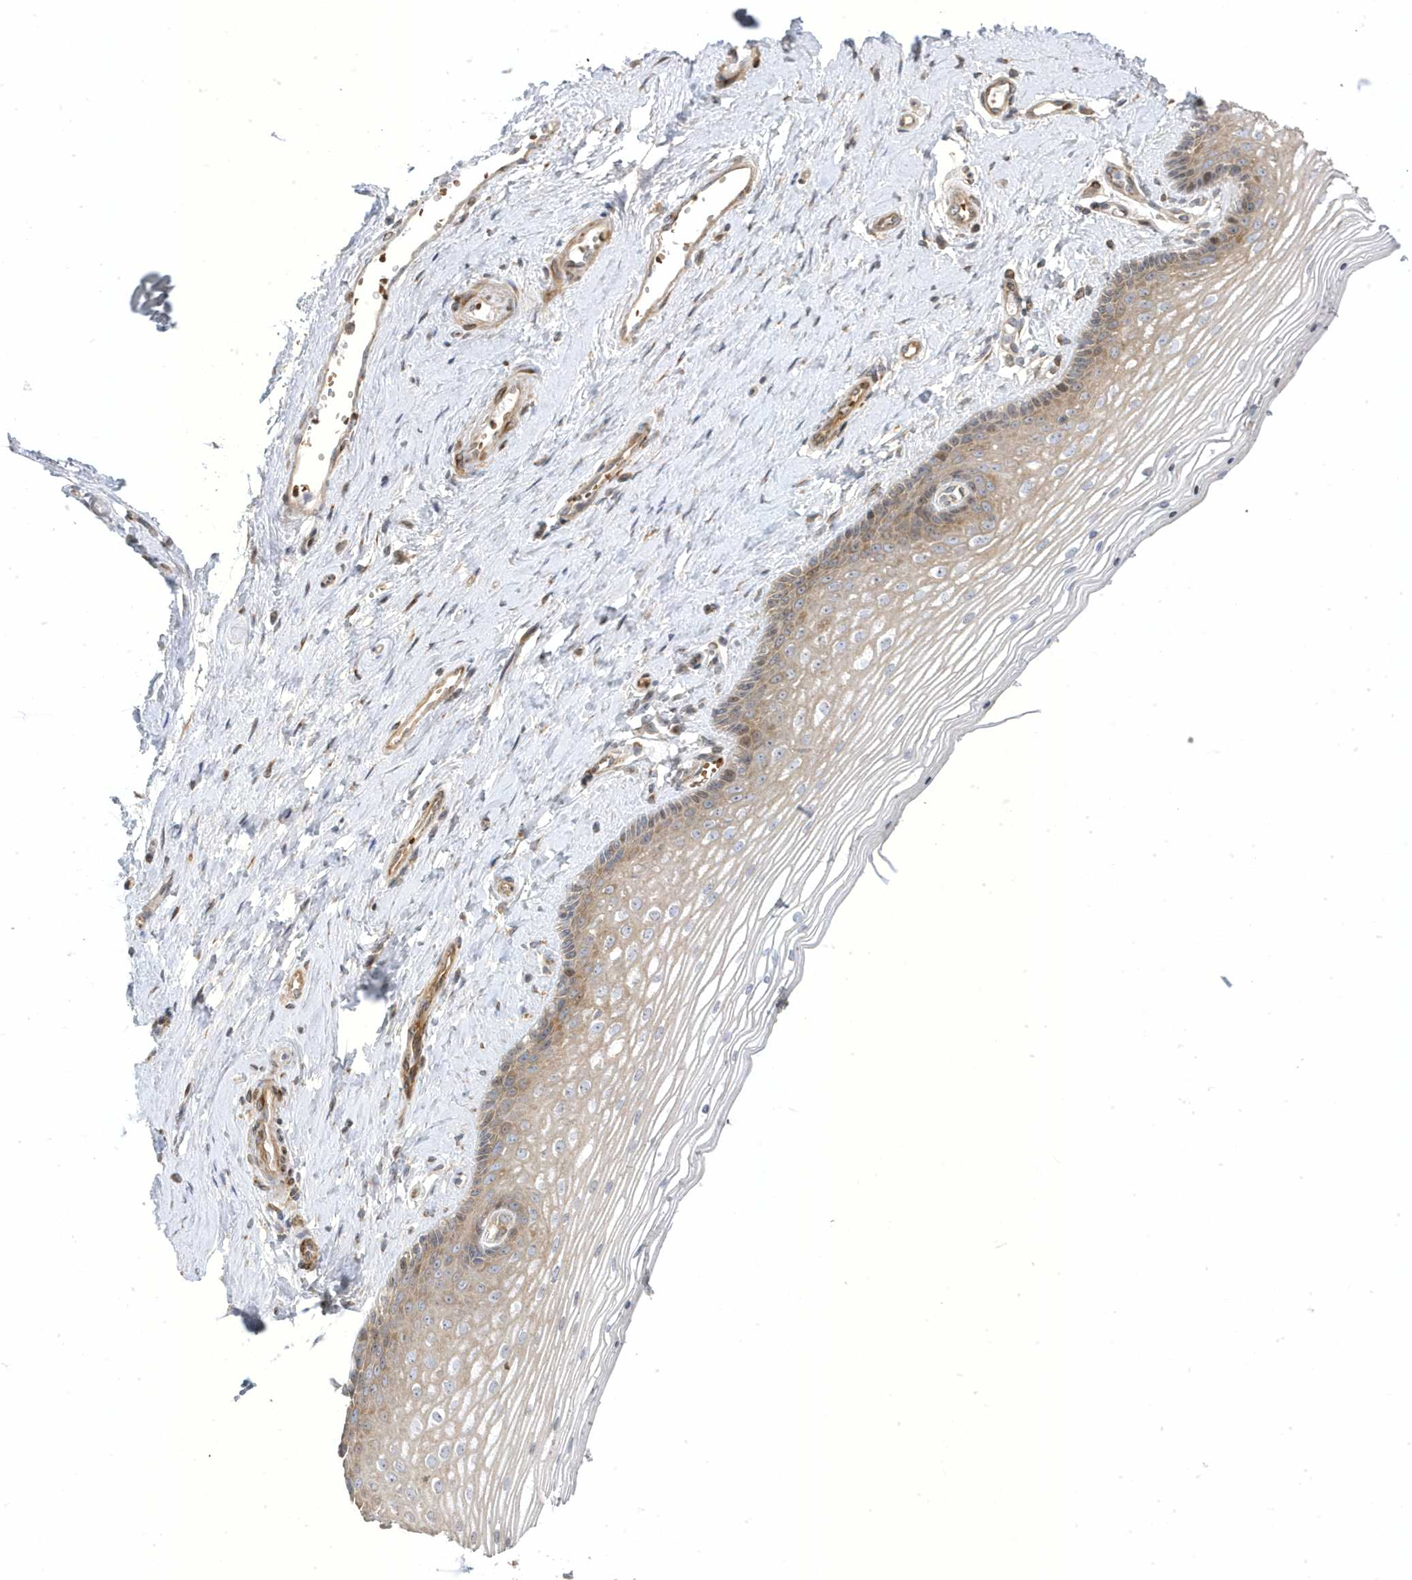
{"staining": {"intensity": "moderate", "quantity": "<25%", "location": "cytoplasmic/membranous,nuclear"}, "tissue": "vagina", "cell_type": "Squamous epithelial cells", "image_type": "normal", "snomed": [{"axis": "morphology", "description": "Normal tissue, NOS"}, {"axis": "topography", "description": "Vagina"}], "caption": "Normal vagina demonstrates moderate cytoplasmic/membranous,nuclear positivity in approximately <25% of squamous epithelial cells (IHC, brightfield microscopy, high magnification)..", "gene": "MAP7D3", "patient": {"sex": "female", "age": 46}}